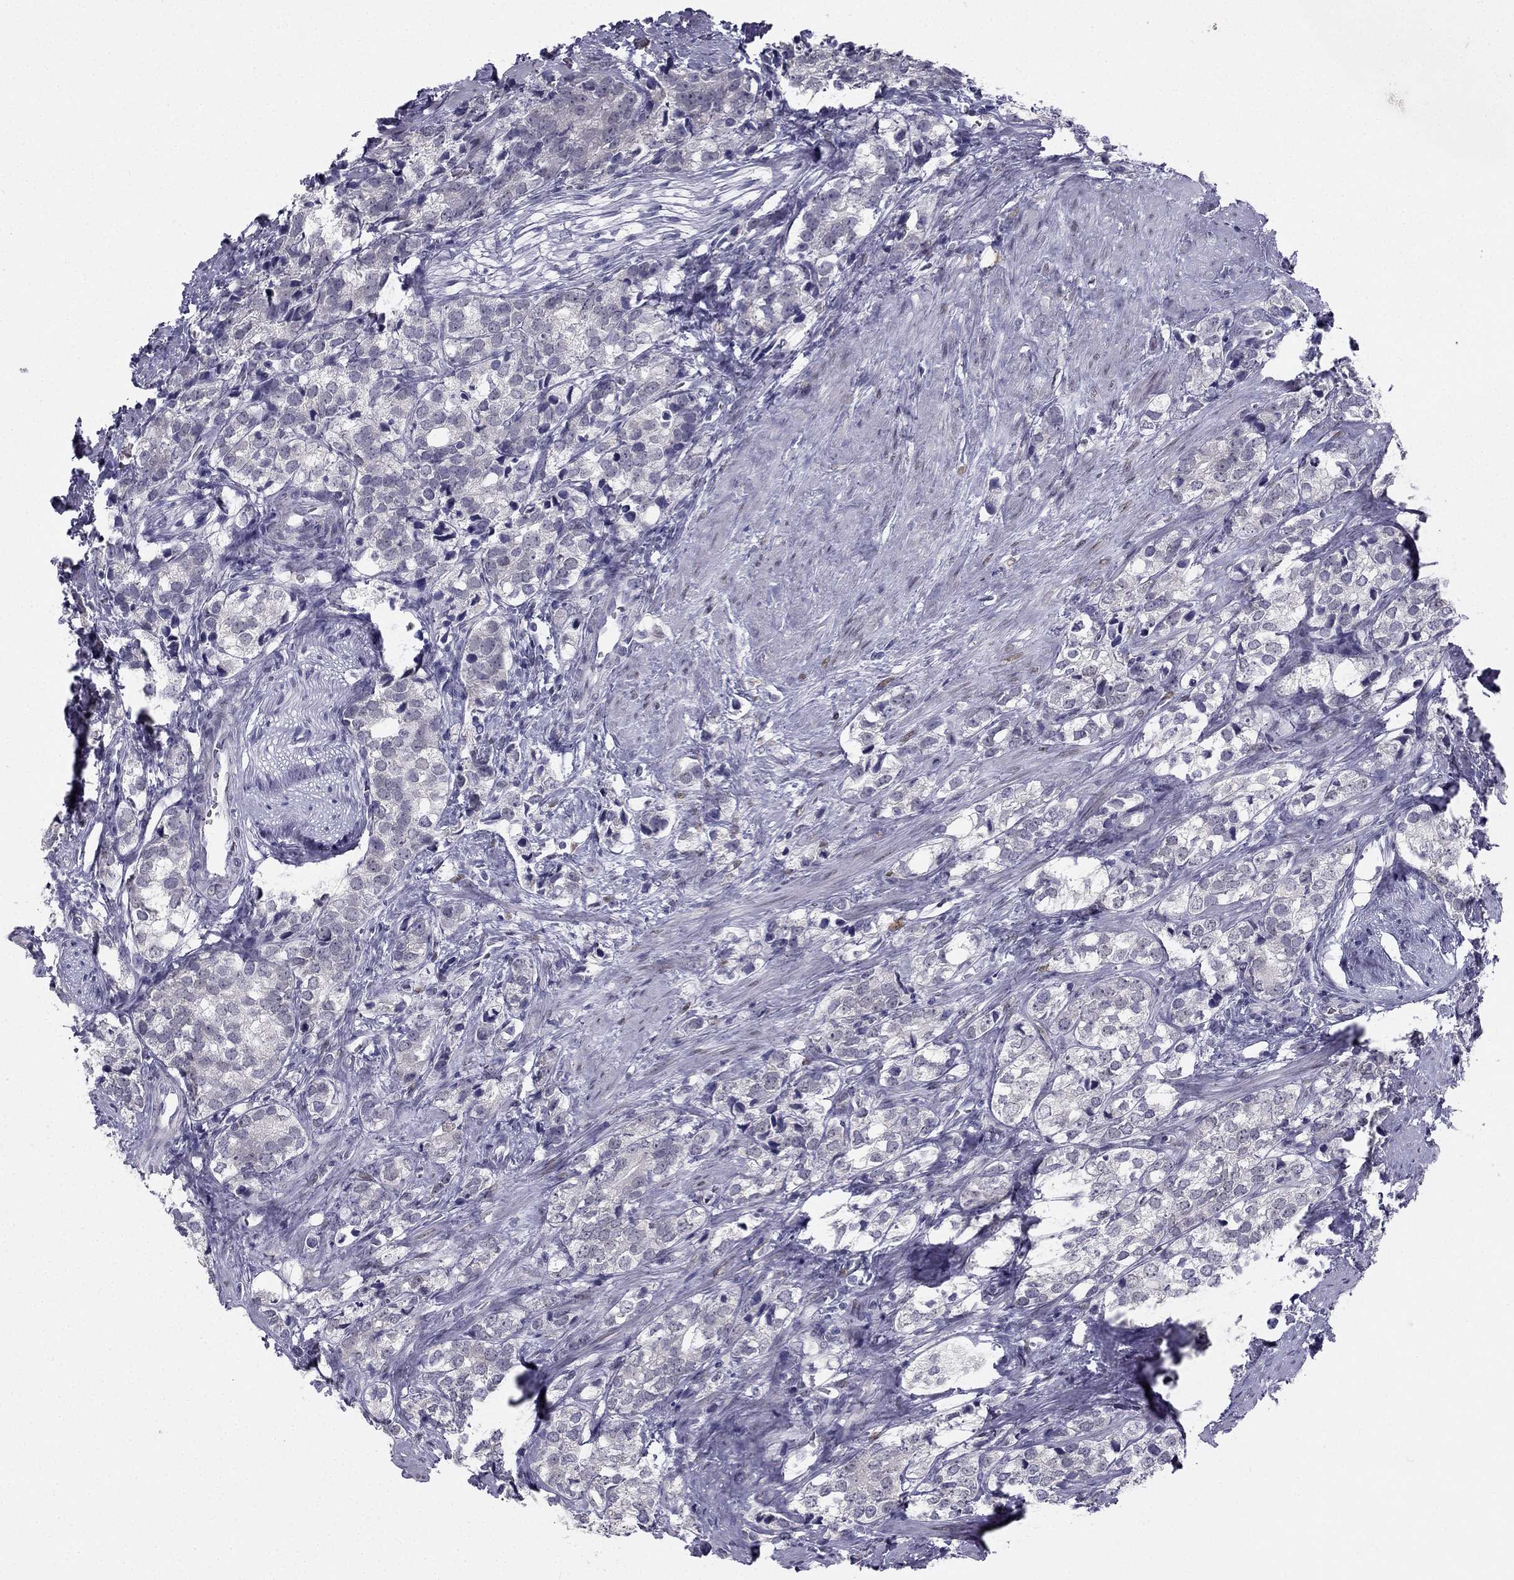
{"staining": {"intensity": "negative", "quantity": "none", "location": "none"}, "tissue": "prostate cancer", "cell_type": "Tumor cells", "image_type": "cancer", "snomed": [{"axis": "morphology", "description": "Adenocarcinoma, NOS"}, {"axis": "topography", "description": "Prostate and seminal vesicle, NOS"}], "caption": "Immunohistochemistry (IHC) photomicrograph of neoplastic tissue: human prostate cancer (adenocarcinoma) stained with DAB shows no significant protein positivity in tumor cells.", "gene": "TRPS1", "patient": {"sex": "male", "age": 63}}